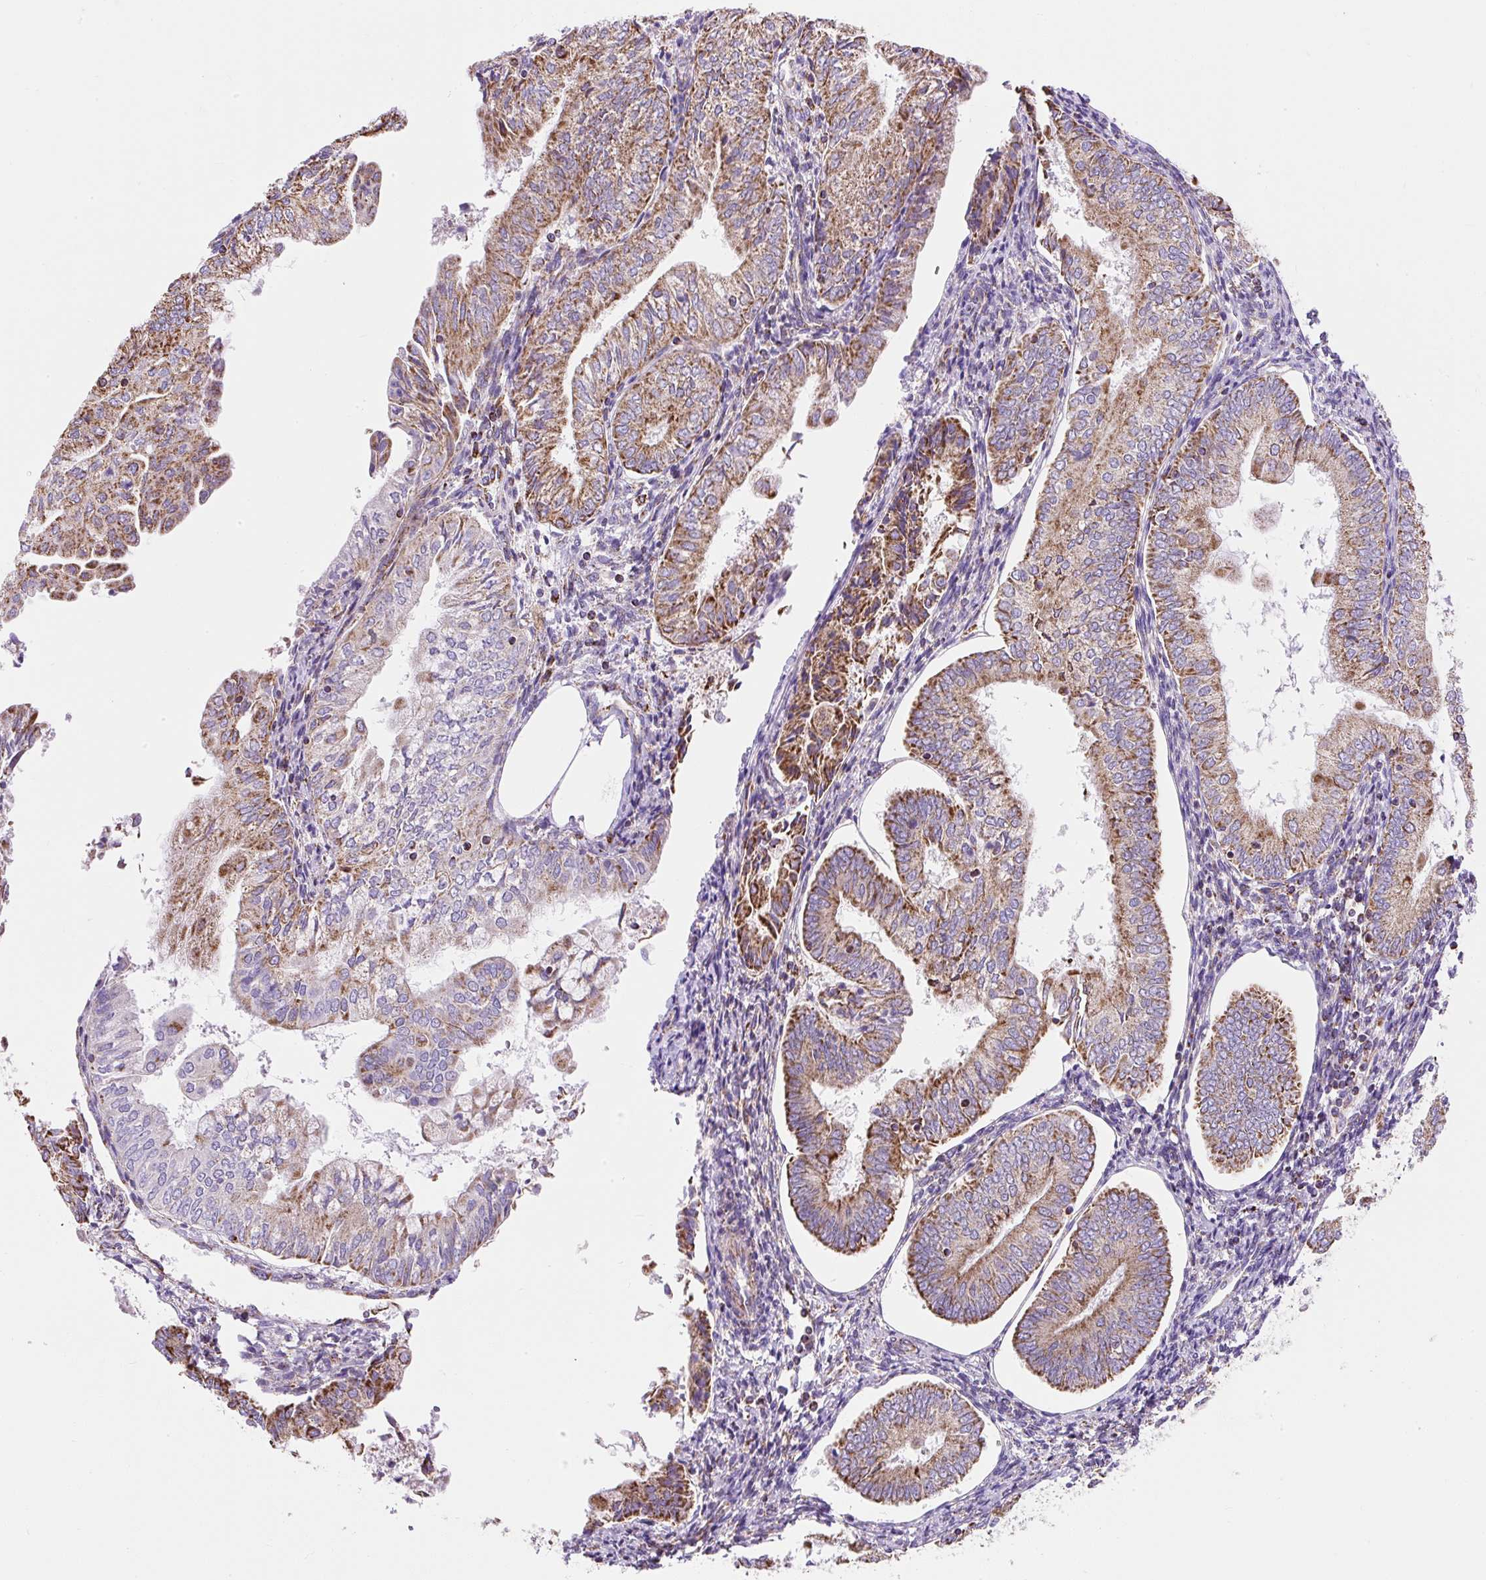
{"staining": {"intensity": "moderate", "quantity": ">75%", "location": "cytoplasmic/membranous"}, "tissue": "endometrial cancer", "cell_type": "Tumor cells", "image_type": "cancer", "snomed": [{"axis": "morphology", "description": "Adenocarcinoma, NOS"}, {"axis": "topography", "description": "Endometrium"}], "caption": "High-magnification brightfield microscopy of adenocarcinoma (endometrial) stained with DAB (brown) and counterstained with hematoxylin (blue). tumor cells exhibit moderate cytoplasmic/membranous expression is seen in about>75% of cells. The staining is performed using DAB brown chromogen to label protein expression. The nuclei are counter-stained blue using hematoxylin.", "gene": "DAAM2", "patient": {"sex": "female", "age": 55}}